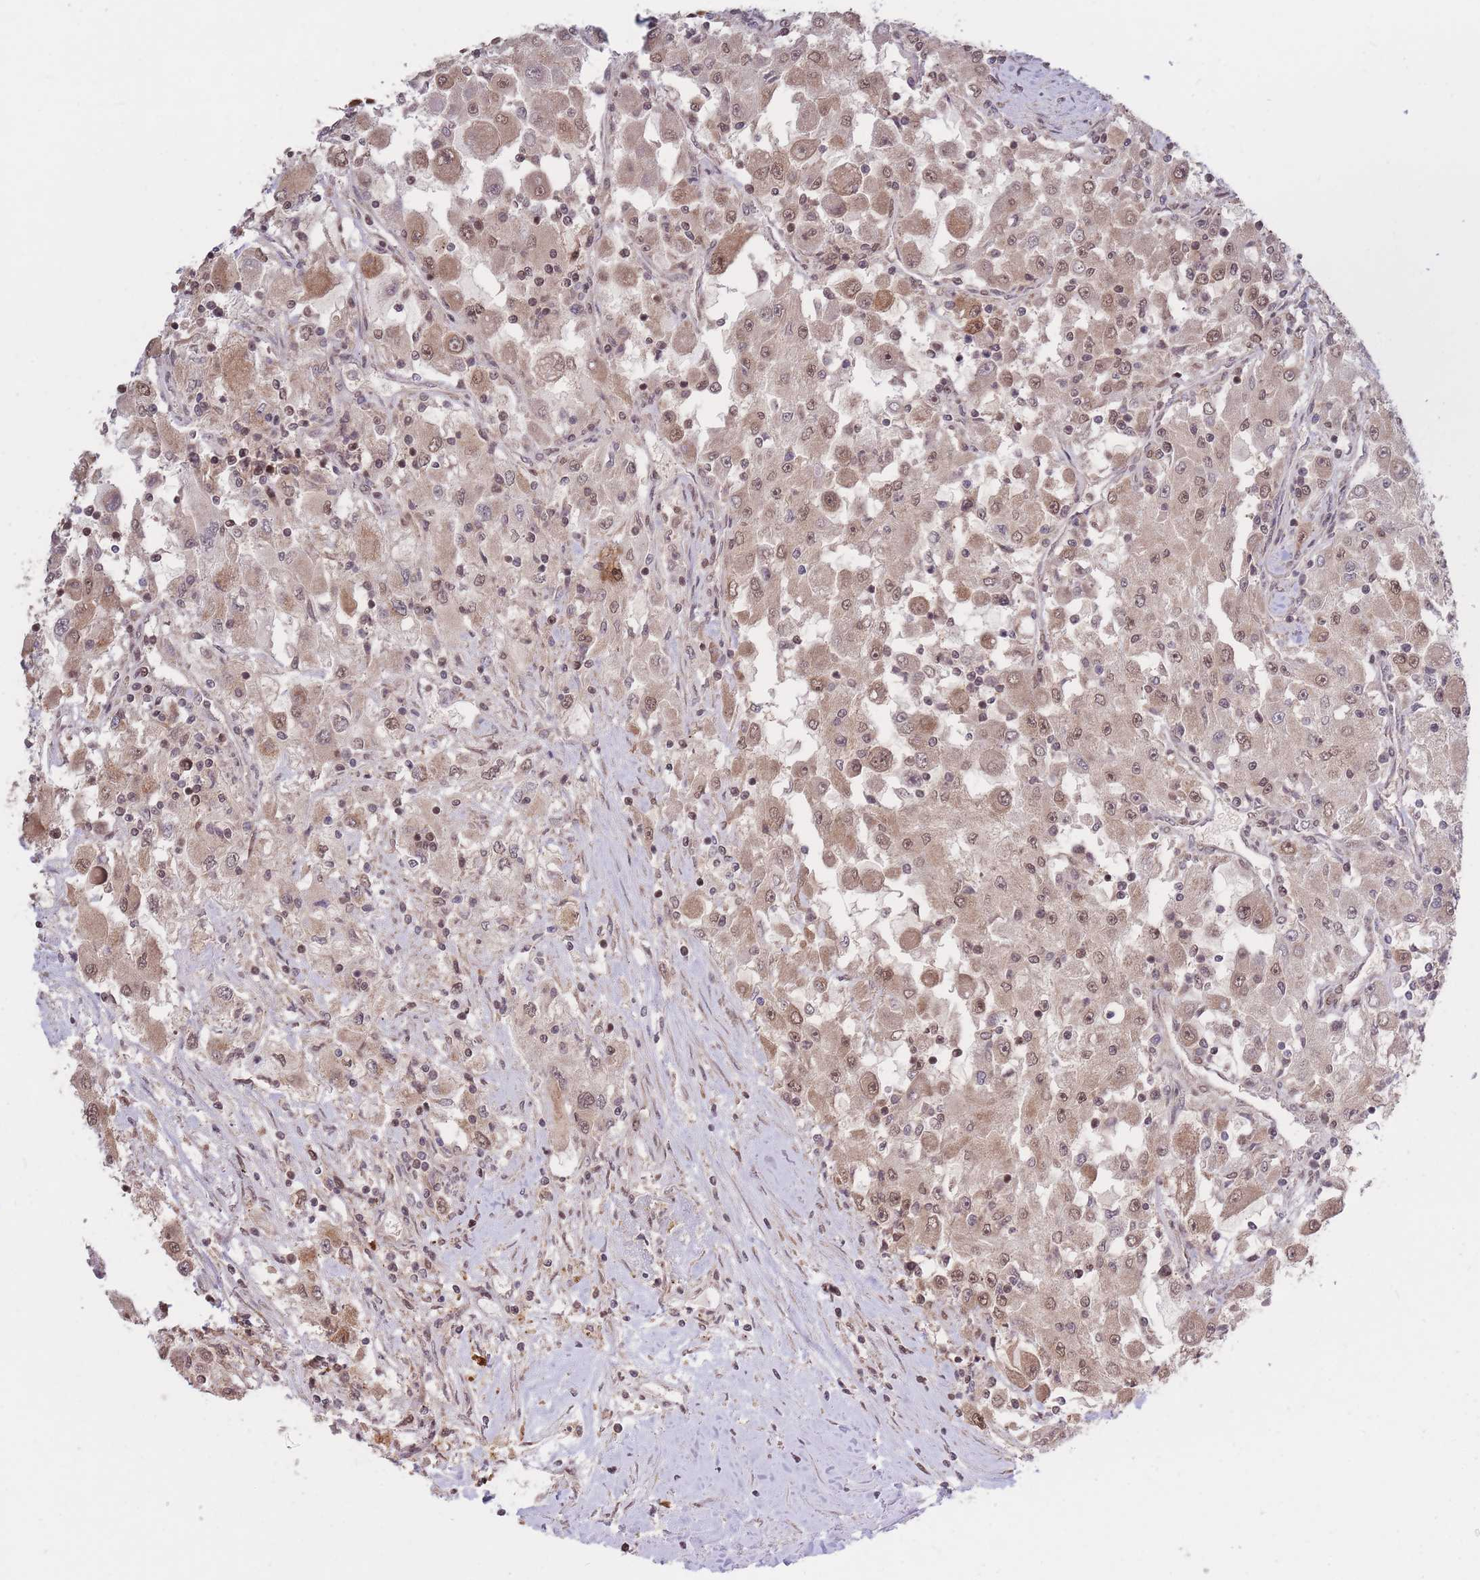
{"staining": {"intensity": "weak", "quantity": ">75%", "location": "cytoplasmic/membranous,nuclear"}, "tissue": "renal cancer", "cell_type": "Tumor cells", "image_type": "cancer", "snomed": [{"axis": "morphology", "description": "Adenocarcinoma, NOS"}, {"axis": "topography", "description": "Kidney"}], "caption": "Renal cancer (adenocarcinoma) tissue demonstrates weak cytoplasmic/membranous and nuclear expression in about >75% of tumor cells, visualized by immunohistochemistry. (Stains: DAB in brown, nuclei in blue, Microscopy: brightfield microscopy at high magnification).", "gene": "SRA1", "patient": {"sex": "female", "age": 67}}